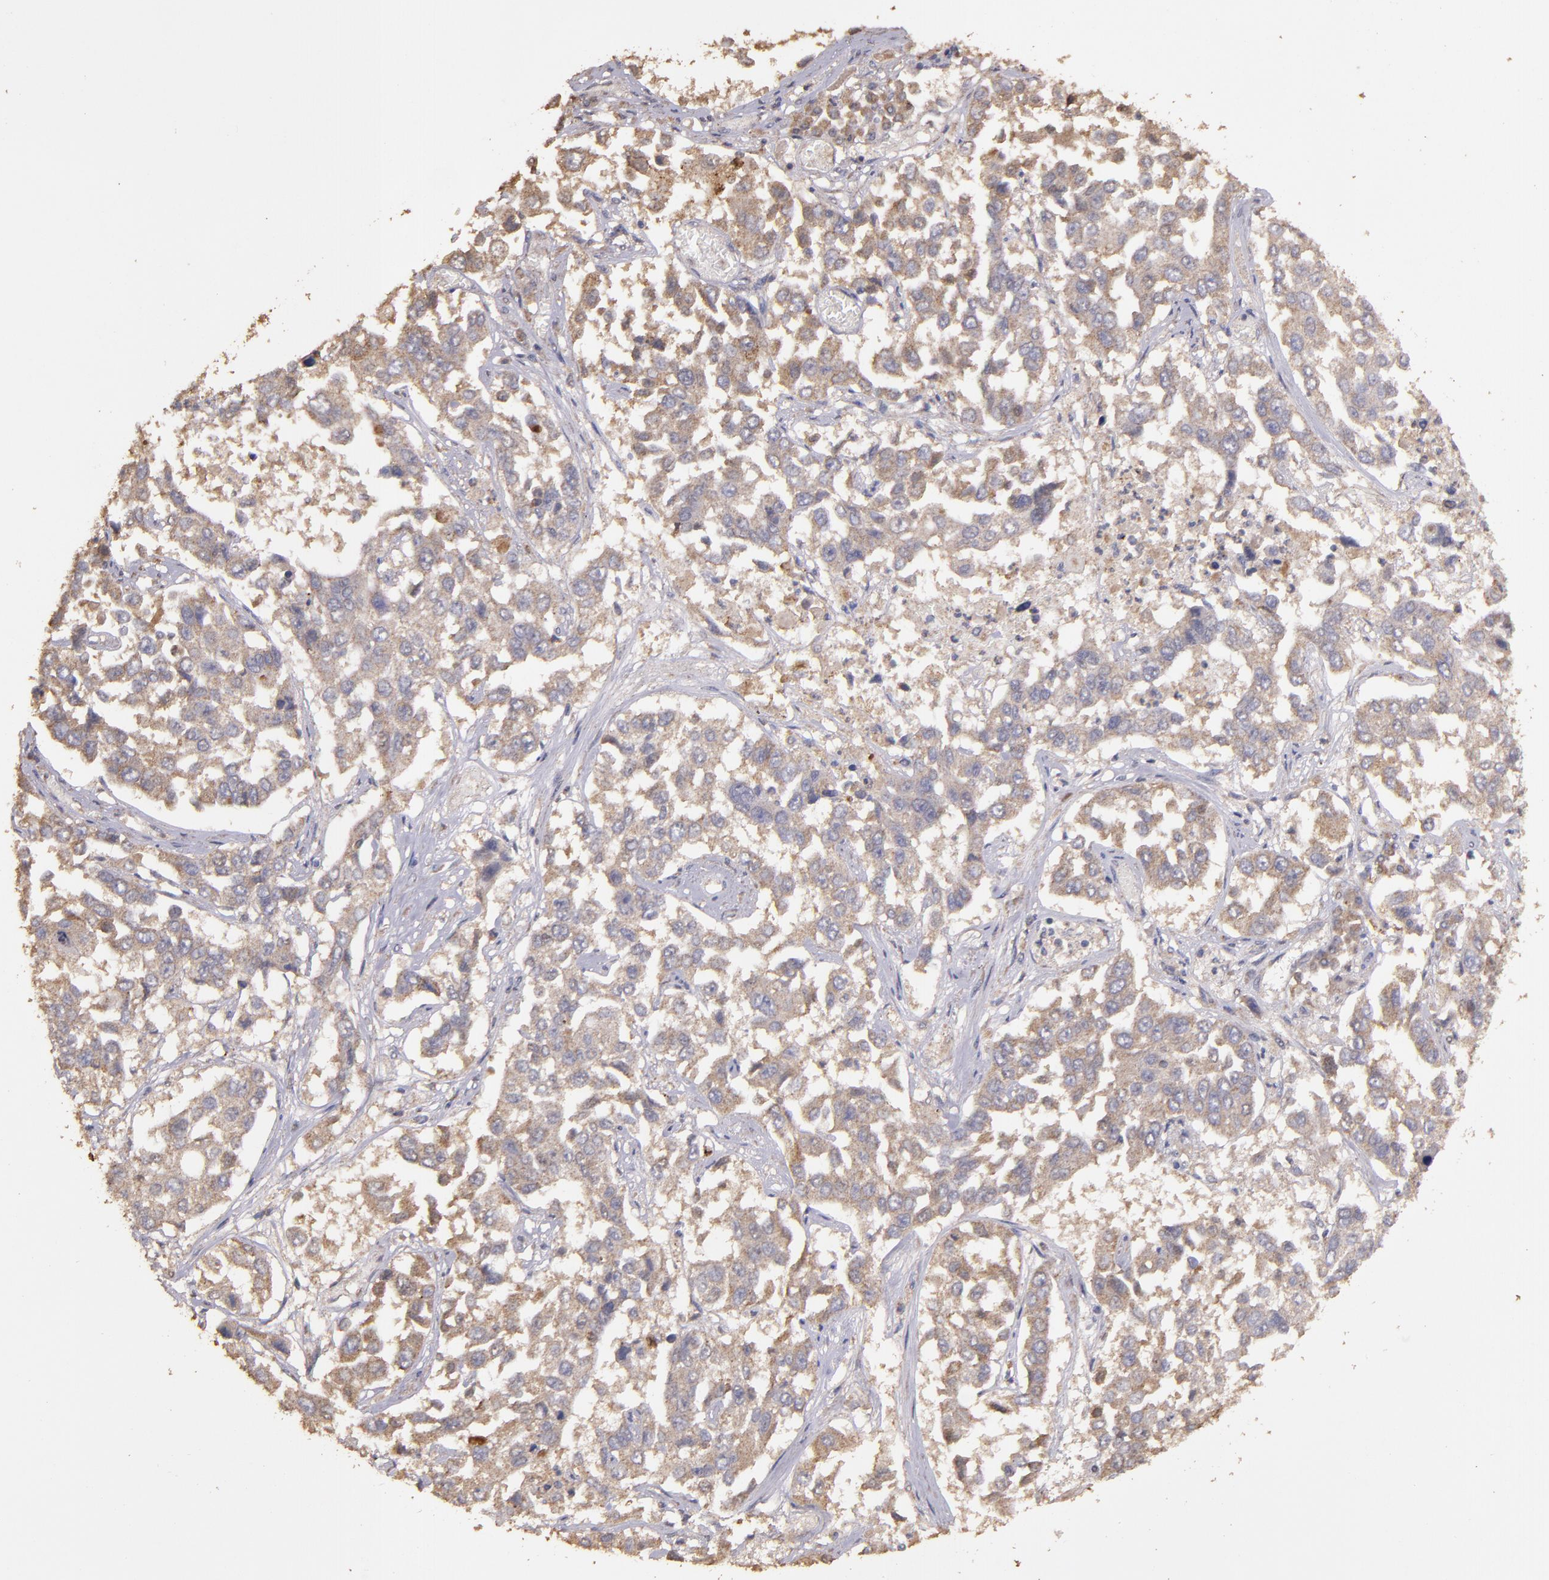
{"staining": {"intensity": "moderate", "quantity": ">75%", "location": "cytoplasmic/membranous"}, "tissue": "lung cancer", "cell_type": "Tumor cells", "image_type": "cancer", "snomed": [{"axis": "morphology", "description": "Squamous cell carcinoma, NOS"}, {"axis": "topography", "description": "Lung"}], "caption": "This image reveals immunohistochemistry (IHC) staining of human squamous cell carcinoma (lung), with medium moderate cytoplasmic/membranous expression in approximately >75% of tumor cells.", "gene": "HECTD1", "patient": {"sex": "male", "age": 71}}